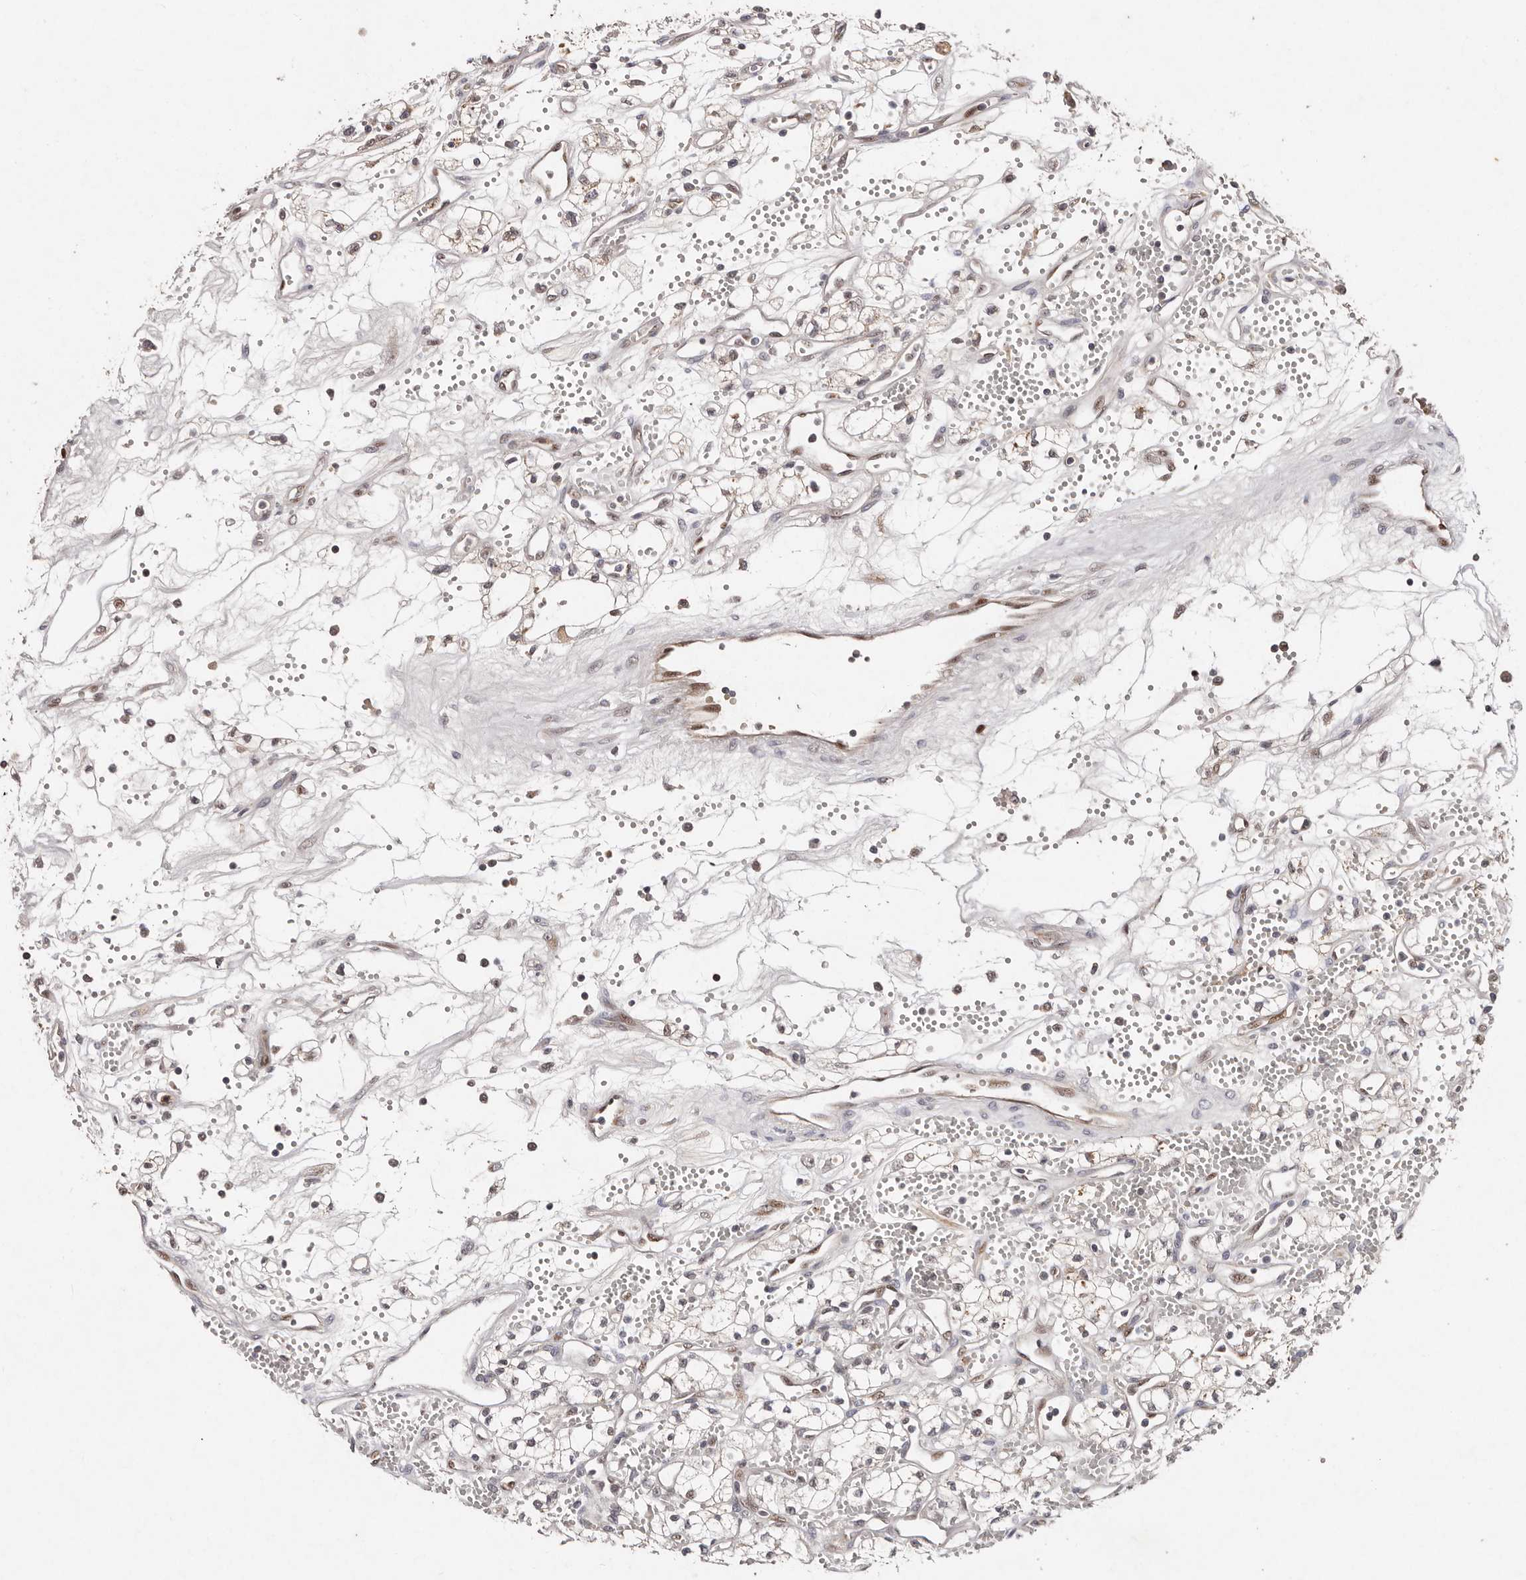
{"staining": {"intensity": "negative", "quantity": "none", "location": "none"}, "tissue": "renal cancer", "cell_type": "Tumor cells", "image_type": "cancer", "snomed": [{"axis": "morphology", "description": "Adenocarcinoma, NOS"}, {"axis": "topography", "description": "Kidney"}], "caption": "Immunohistochemistry (IHC) photomicrograph of renal adenocarcinoma stained for a protein (brown), which reveals no staining in tumor cells.", "gene": "KLF7", "patient": {"sex": "male", "age": 59}}